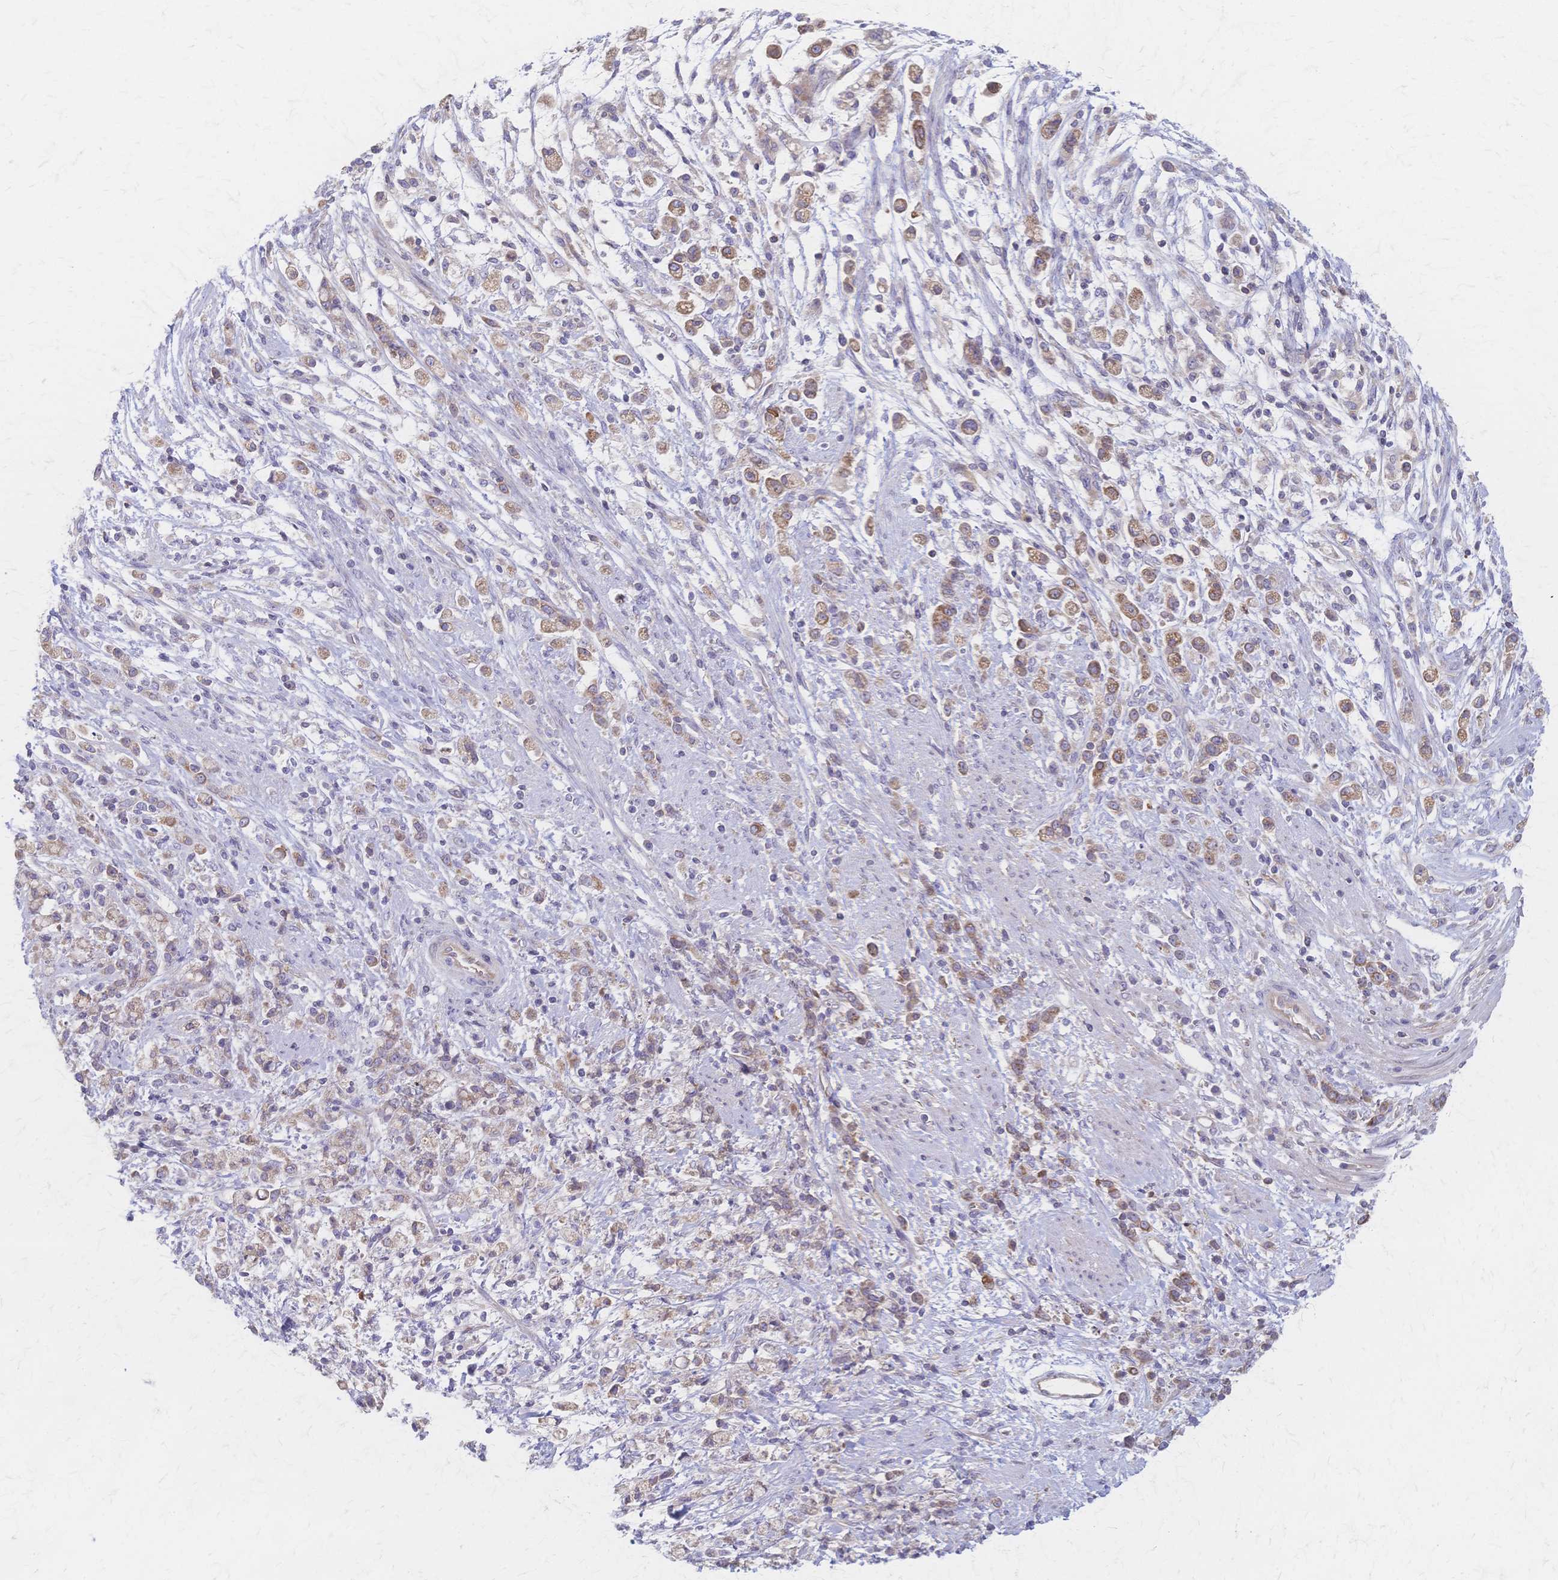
{"staining": {"intensity": "weak", "quantity": ">75%", "location": "cytoplasmic/membranous"}, "tissue": "stomach cancer", "cell_type": "Tumor cells", "image_type": "cancer", "snomed": [{"axis": "morphology", "description": "Adenocarcinoma, NOS"}, {"axis": "topography", "description": "Stomach"}], "caption": "Weak cytoplasmic/membranous positivity is appreciated in approximately >75% of tumor cells in stomach cancer.", "gene": "CYB5A", "patient": {"sex": "female", "age": 60}}